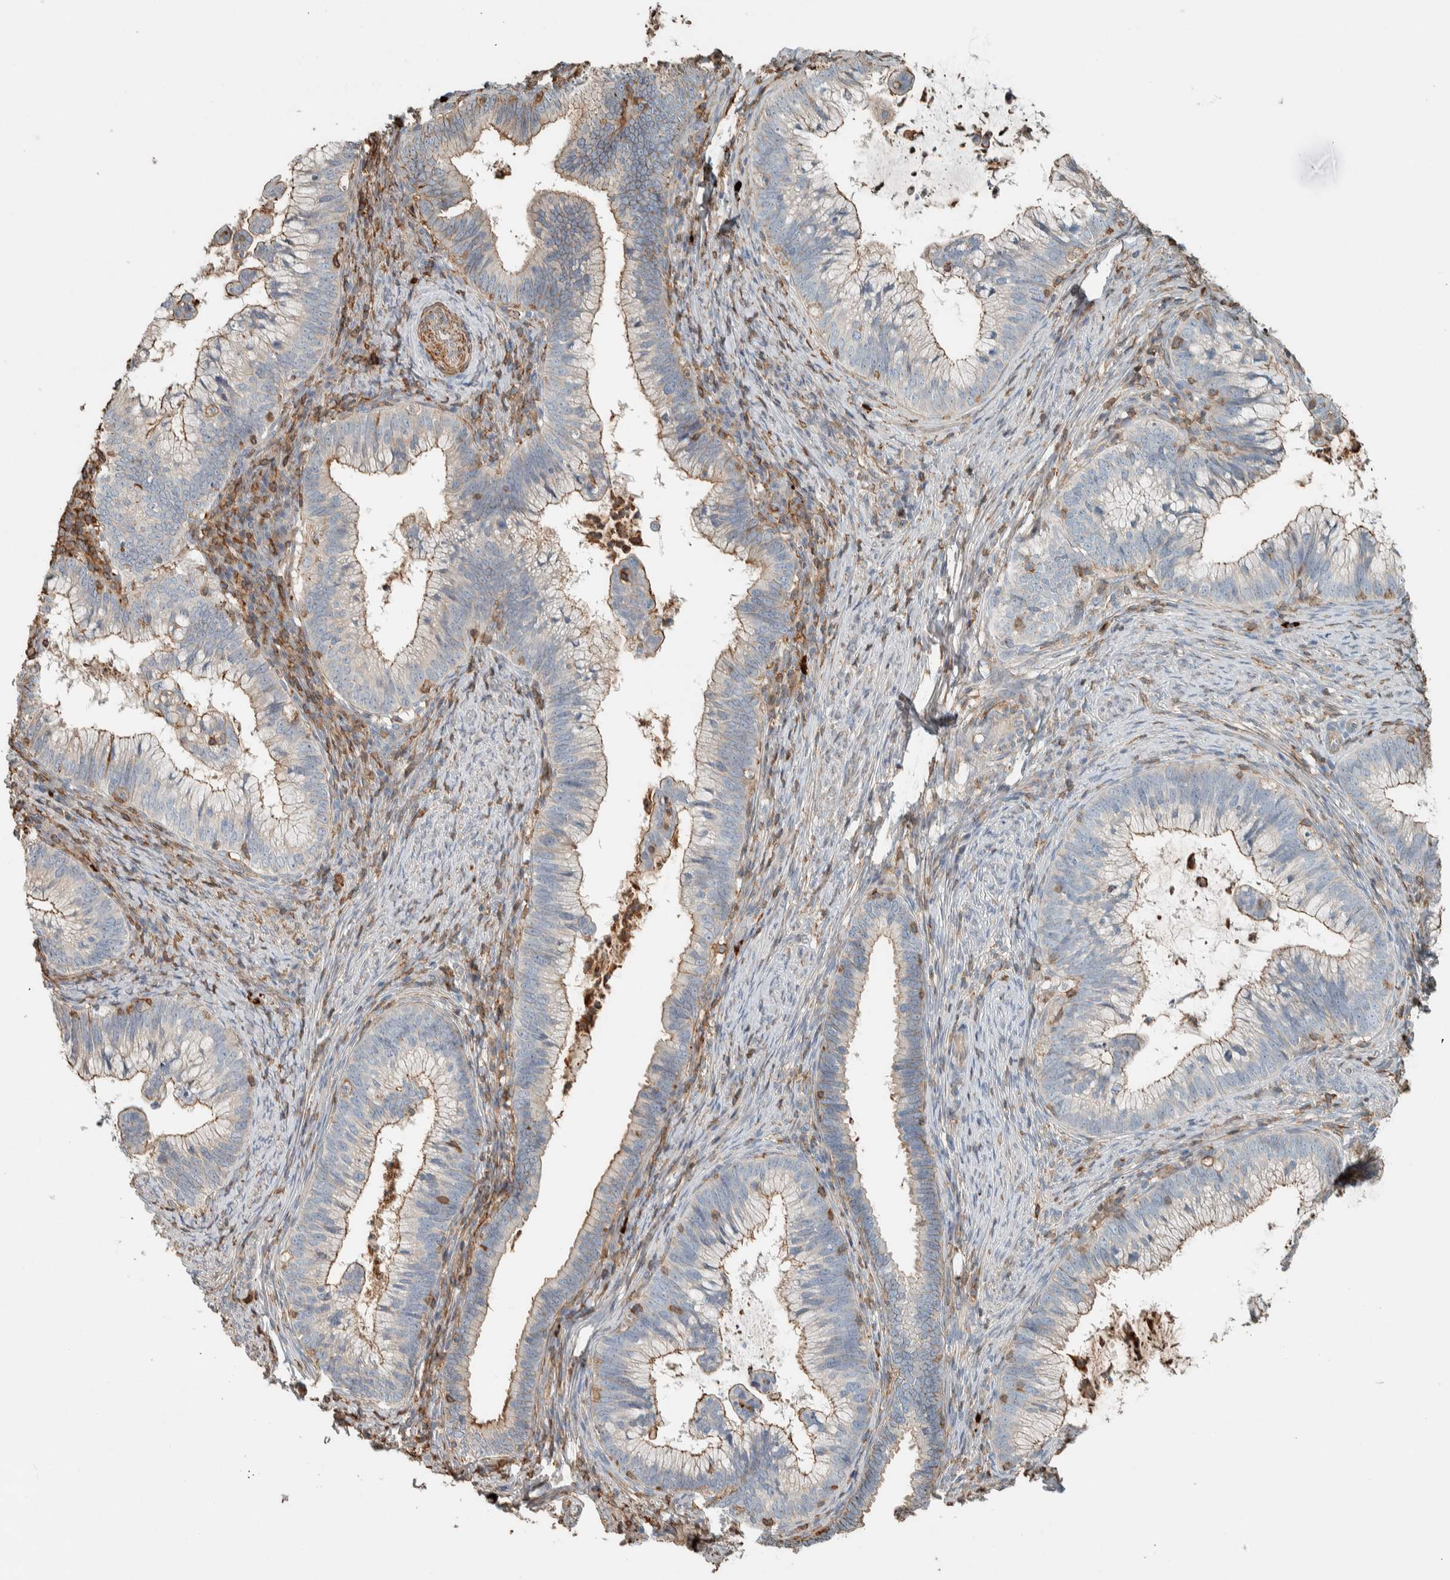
{"staining": {"intensity": "moderate", "quantity": "25%-75%", "location": "cytoplasmic/membranous"}, "tissue": "cervical cancer", "cell_type": "Tumor cells", "image_type": "cancer", "snomed": [{"axis": "morphology", "description": "Adenocarcinoma, NOS"}, {"axis": "topography", "description": "Cervix"}], "caption": "There is medium levels of moderate cytoplasmic/membranous staining in tumor cells of cervical adenocarcinoma, as demonstrated by immunohistochemical staining (brown color).", "gene": "CTBP2", "patient": {"sex": "female", "age": 36}}